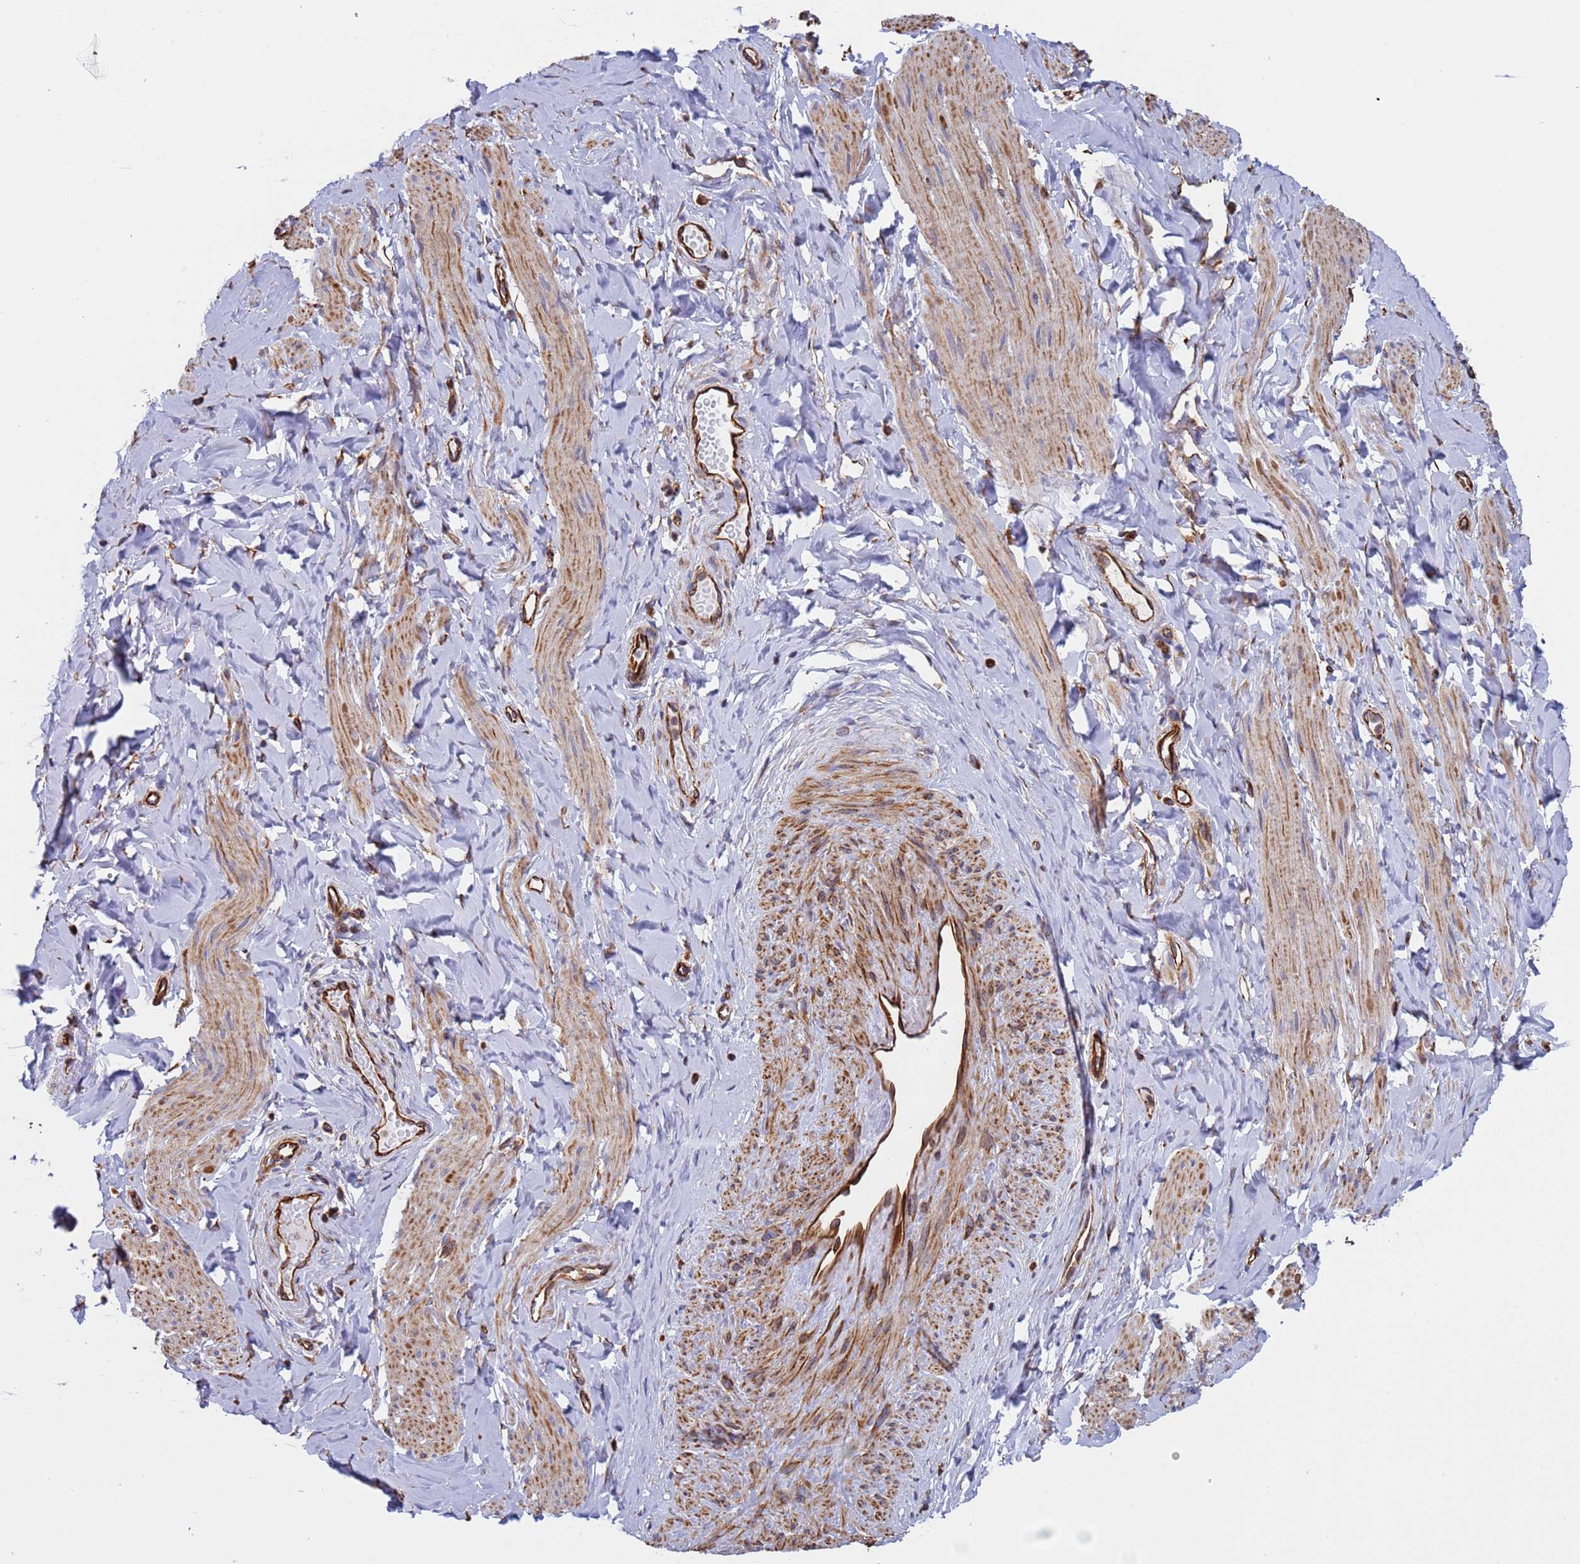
{"staining": {"intensity": "moderate", "quantity": "25%-75%", "location": "cytoplasmic/membranous"}, "tissue": "vagina", "cell_type": "Squamous epithelial cells", "image_type": "normal", "snomed": [{"axis": "morphology", "description": "Normal tissue, NOS"}, {"axis": "topography", "description": "Vagina"}], "caption": "Moderate cytoplasmic/membranous expression for a protein is seen in approximately 25%-75% of squamous epithelial cells of normal vagina using IHC.", "gene": "NUDT12", "patient": {"sex": "female", "age": 60}}